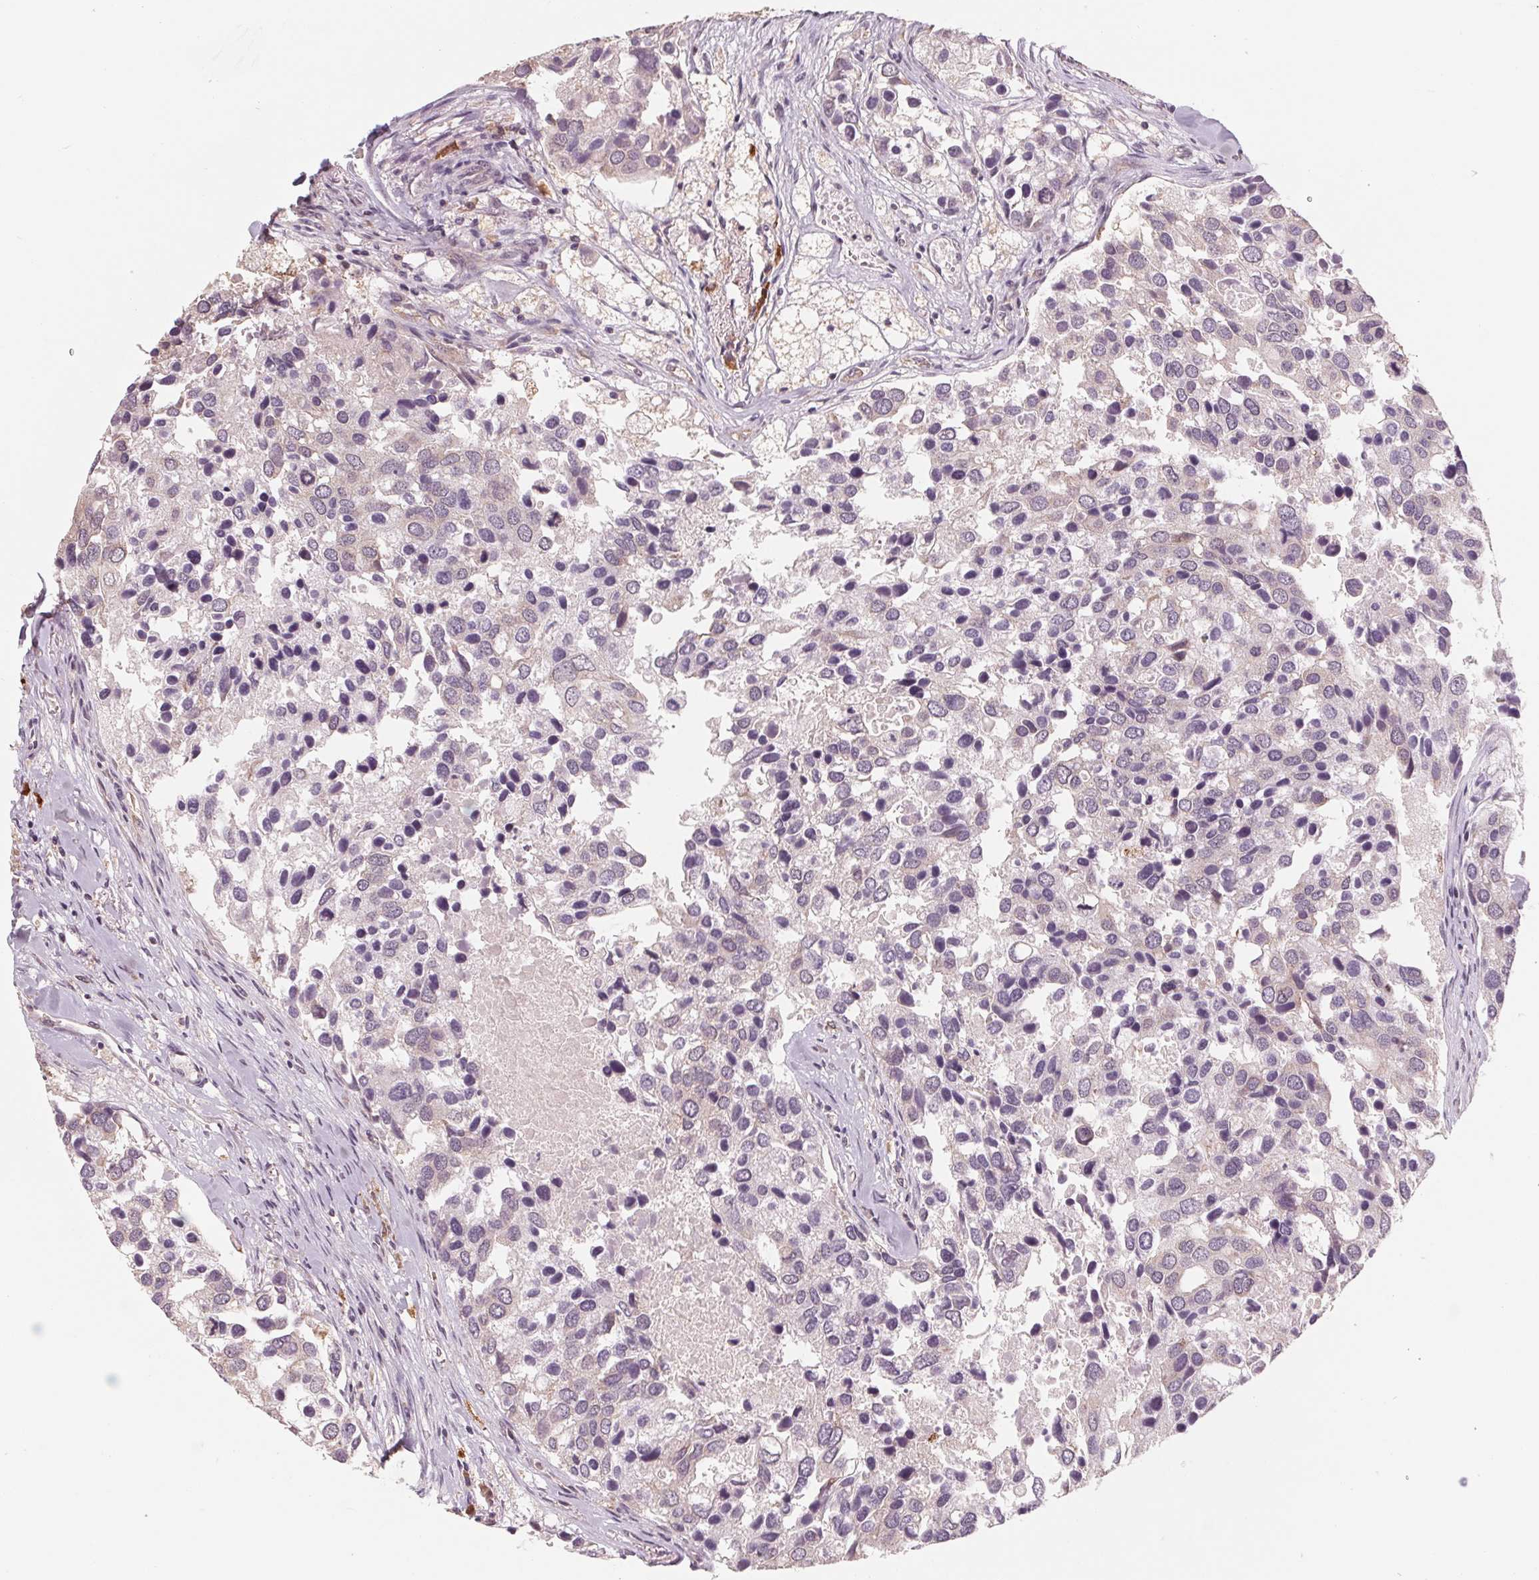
{"staining": {"intensity": "negative", "quantity": "none", "location": "none"}, "tissue": "breast cancer", "cell_type": "Tumor cells", "image_type": "cancer", "snomed": [{"axis": "morphology", "description": "Duct carcinoma"}, {"axis": "topography", "description": "Breast"}], "caption": "The histopathology image shows no staining of tumor cells in breast cancer (infiltrating ductal carcinoma).", "gene": "GIGYF2", "patient": {"sex": "female", "age": 83}}